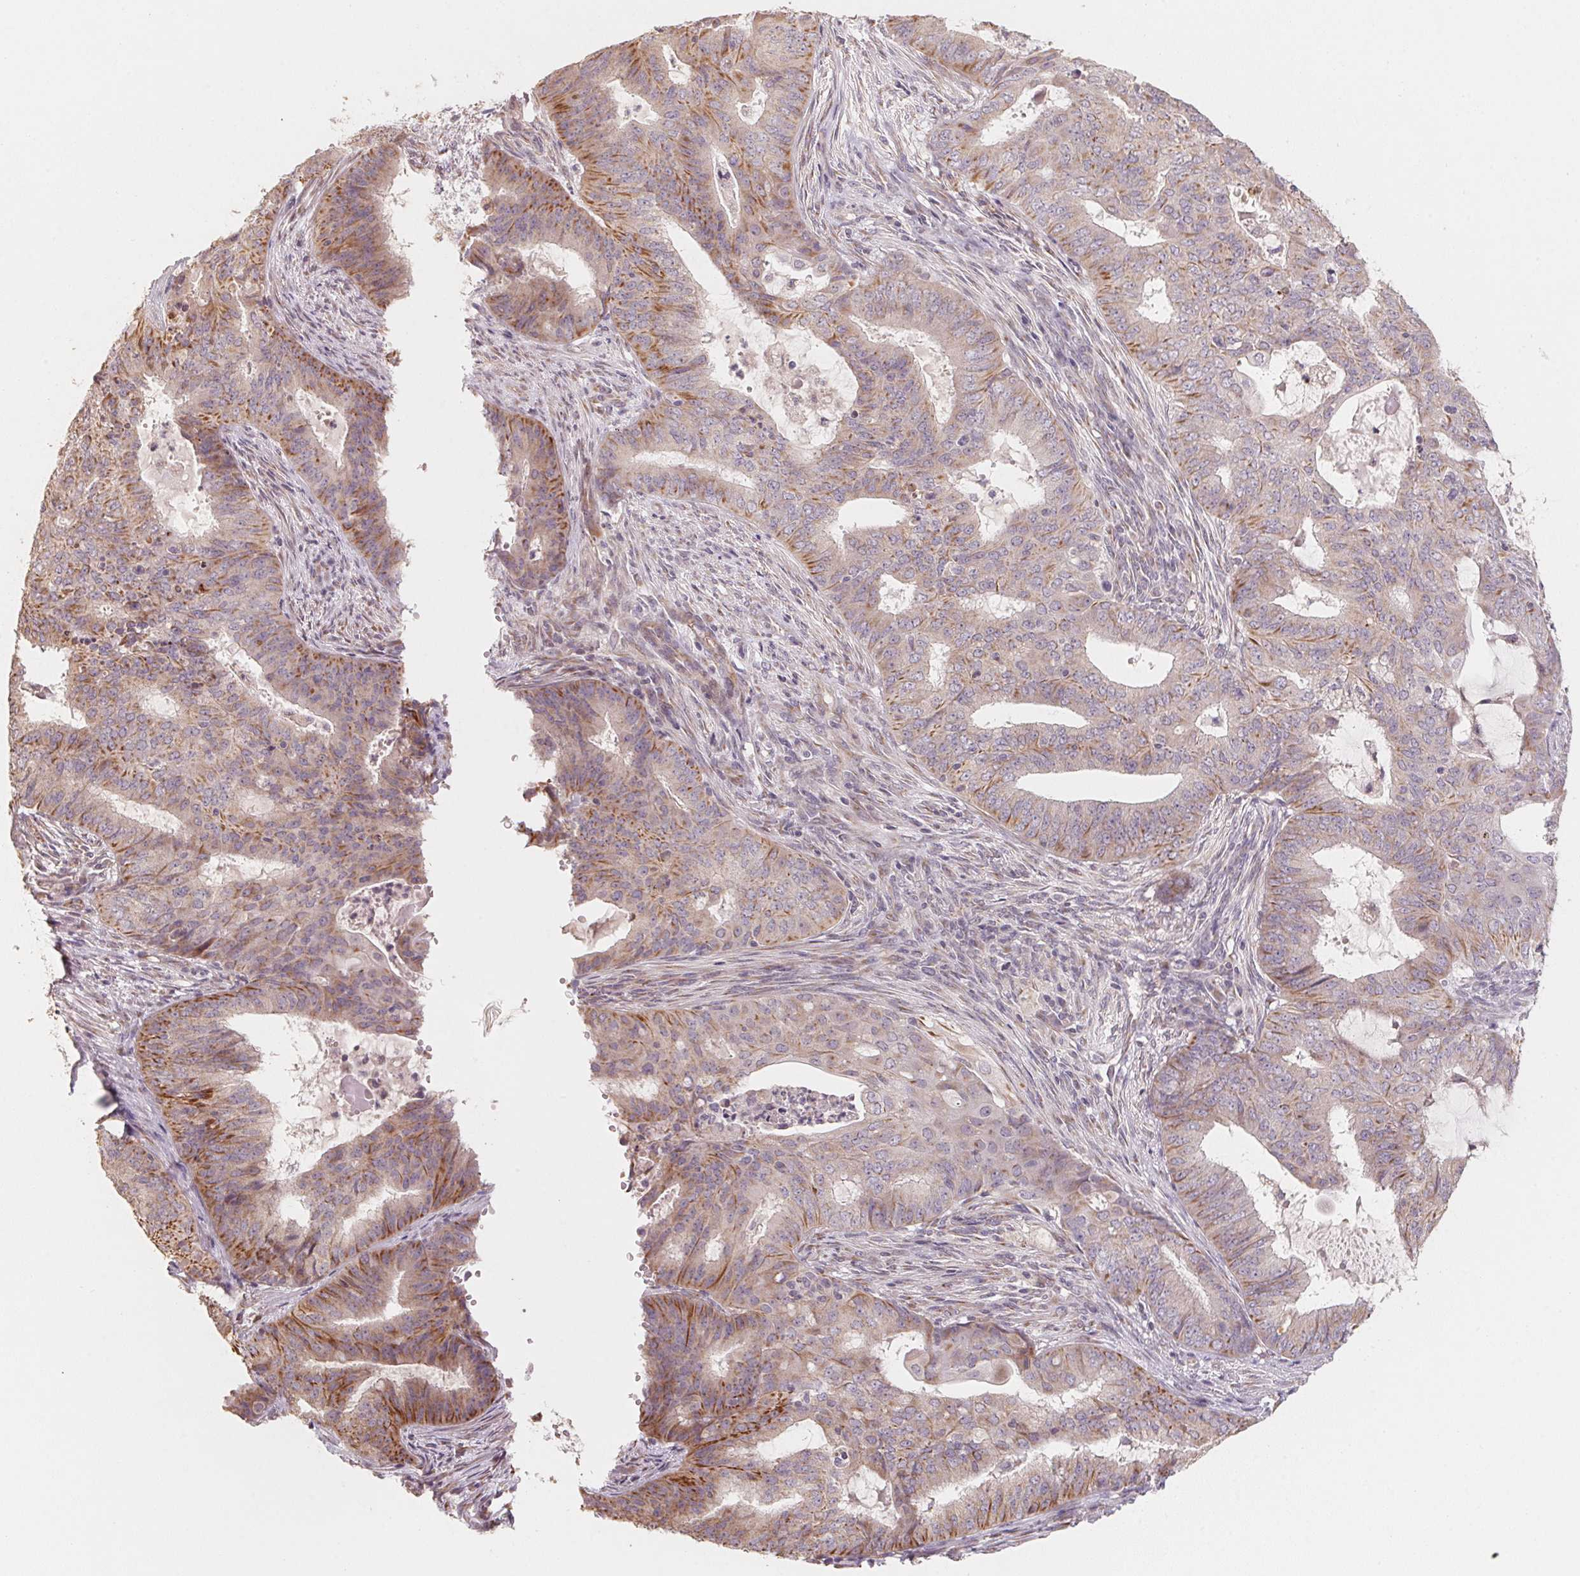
{"staining": {"intensity": "moderate", "quantity": "25%-75%", "location": "cytoplasmic/membranous"}, "tissue": "endometrial cancer", "cell_type": "Tumor cells", "image_type": "cancer", "snomed": [{"axis": "morphology", "description": "Adenocarcinoma, NOS"}, {"axis": "topography", "description": "Endometrium"}], "caption": "Moderate cytoplasmic/membranous positivity is seen in approximately 25%-75% of tumor cells in endometrial adenocarcinoma.", "gene": "TSPAN12", "patient": {"sex": "female", "age": 62}}